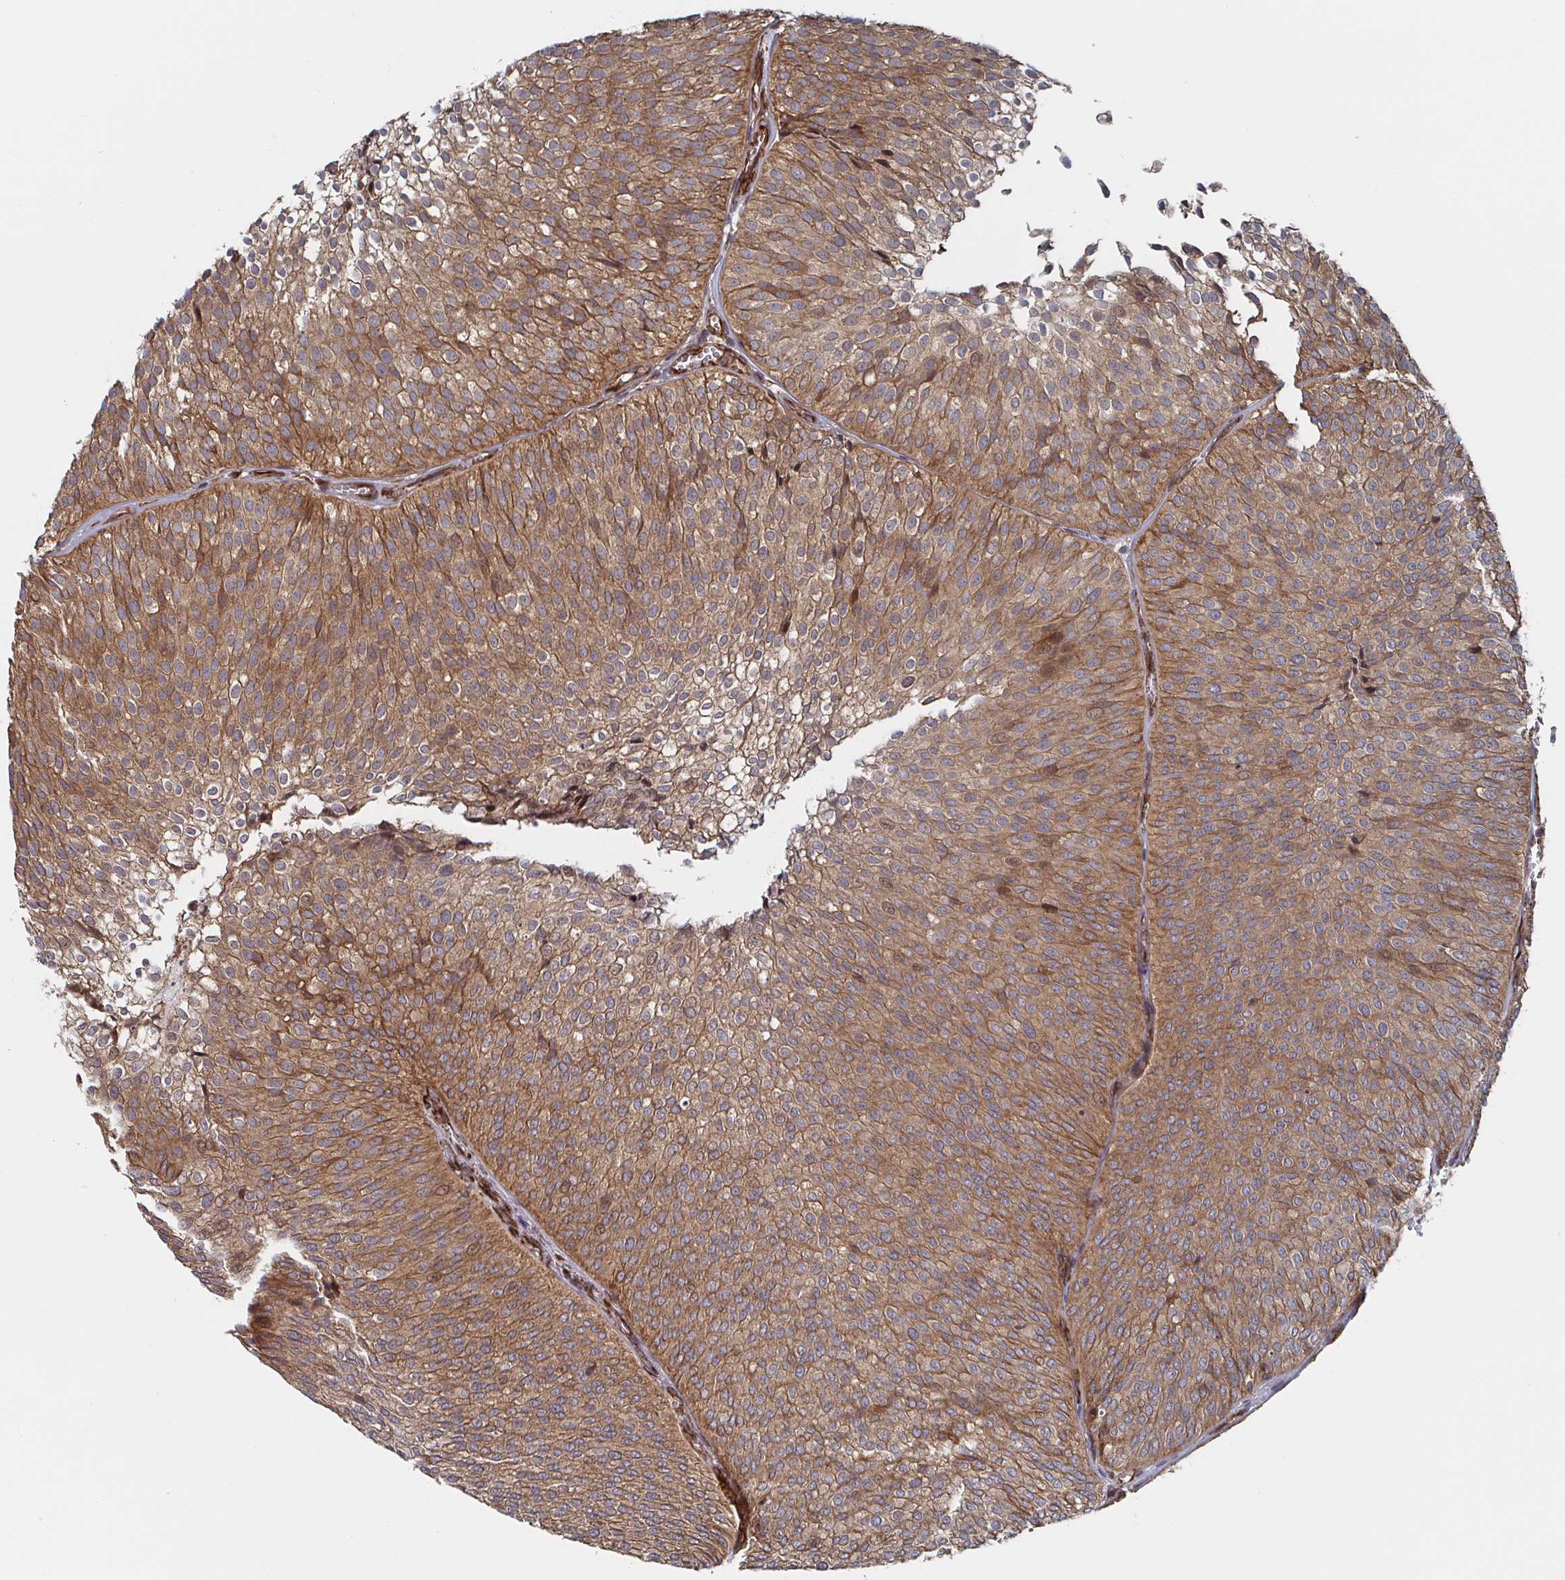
{"staining": {"intensity": "moderate", "quantity": ">75%", "location": "cytoplasmic/membranous"}, "tissue": "urothelial cancer", "cell_type": "Tumor cells", "image_type": "cancer", "snomed": [{"axis": "morphology", "description": "Urothelial carcinoma, Low grade"}, {"axis": "topography", "description": "Urinary bladder"}], "caption": "The image reveals immunohistochemical staining of urothelial carcinoma (low-grade). There is moderate cytoplasmic/membranous expression is appreciated in approximately >75% of tumor cells. The staining was performed using DAB (3,3'-diaminobenzidine), with brown indicating positive protein expression. Nuclei are stained blue with hematoxylin.", "gene": "DVL3", "patient": {"sex": "male", "age": 91}}